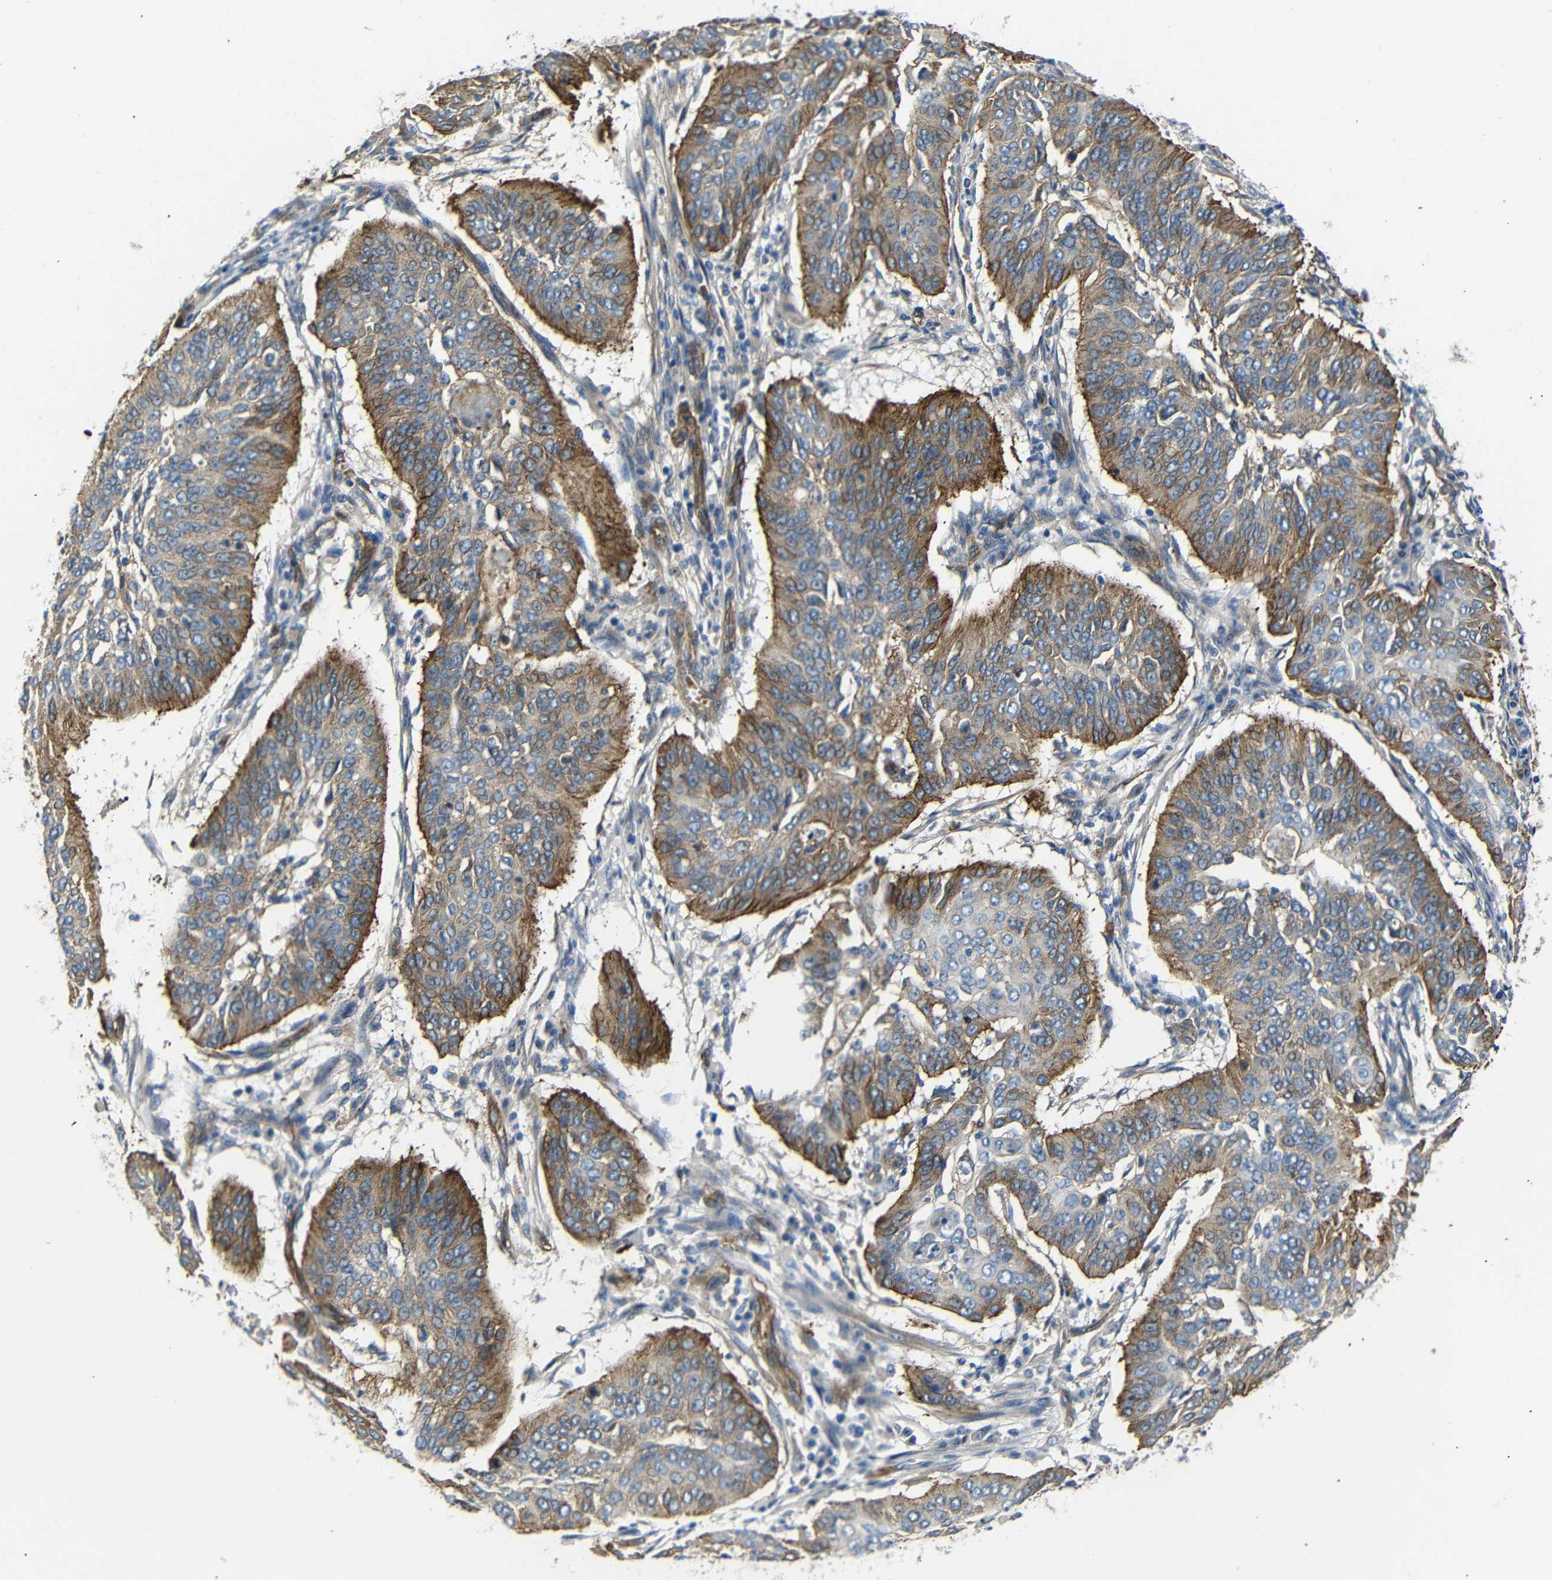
{"staining": {"intensity": "moderate", "quantity": ">75%", "location": "cytoplasmic/membranous"}, "tissue": "cervical cancer", "cell_type": "Tumor cells", "image_type": "cancer", "snomed": [{"axis": "morphology", "description": "Normal tissue, NOS"}, {"axis": "morphology", "description": "Squamous cell carcinoma, NOS"}, {"axis": "topography", "description": "Cervix"}], "caption": "Tumor cells exhibit medium levels of moderate cytoplasmic/membranous staining in about >75% of cells in human cervical cancer.", "gene": "MYO1B", "patient": {"sex": "female", "age": 39}}